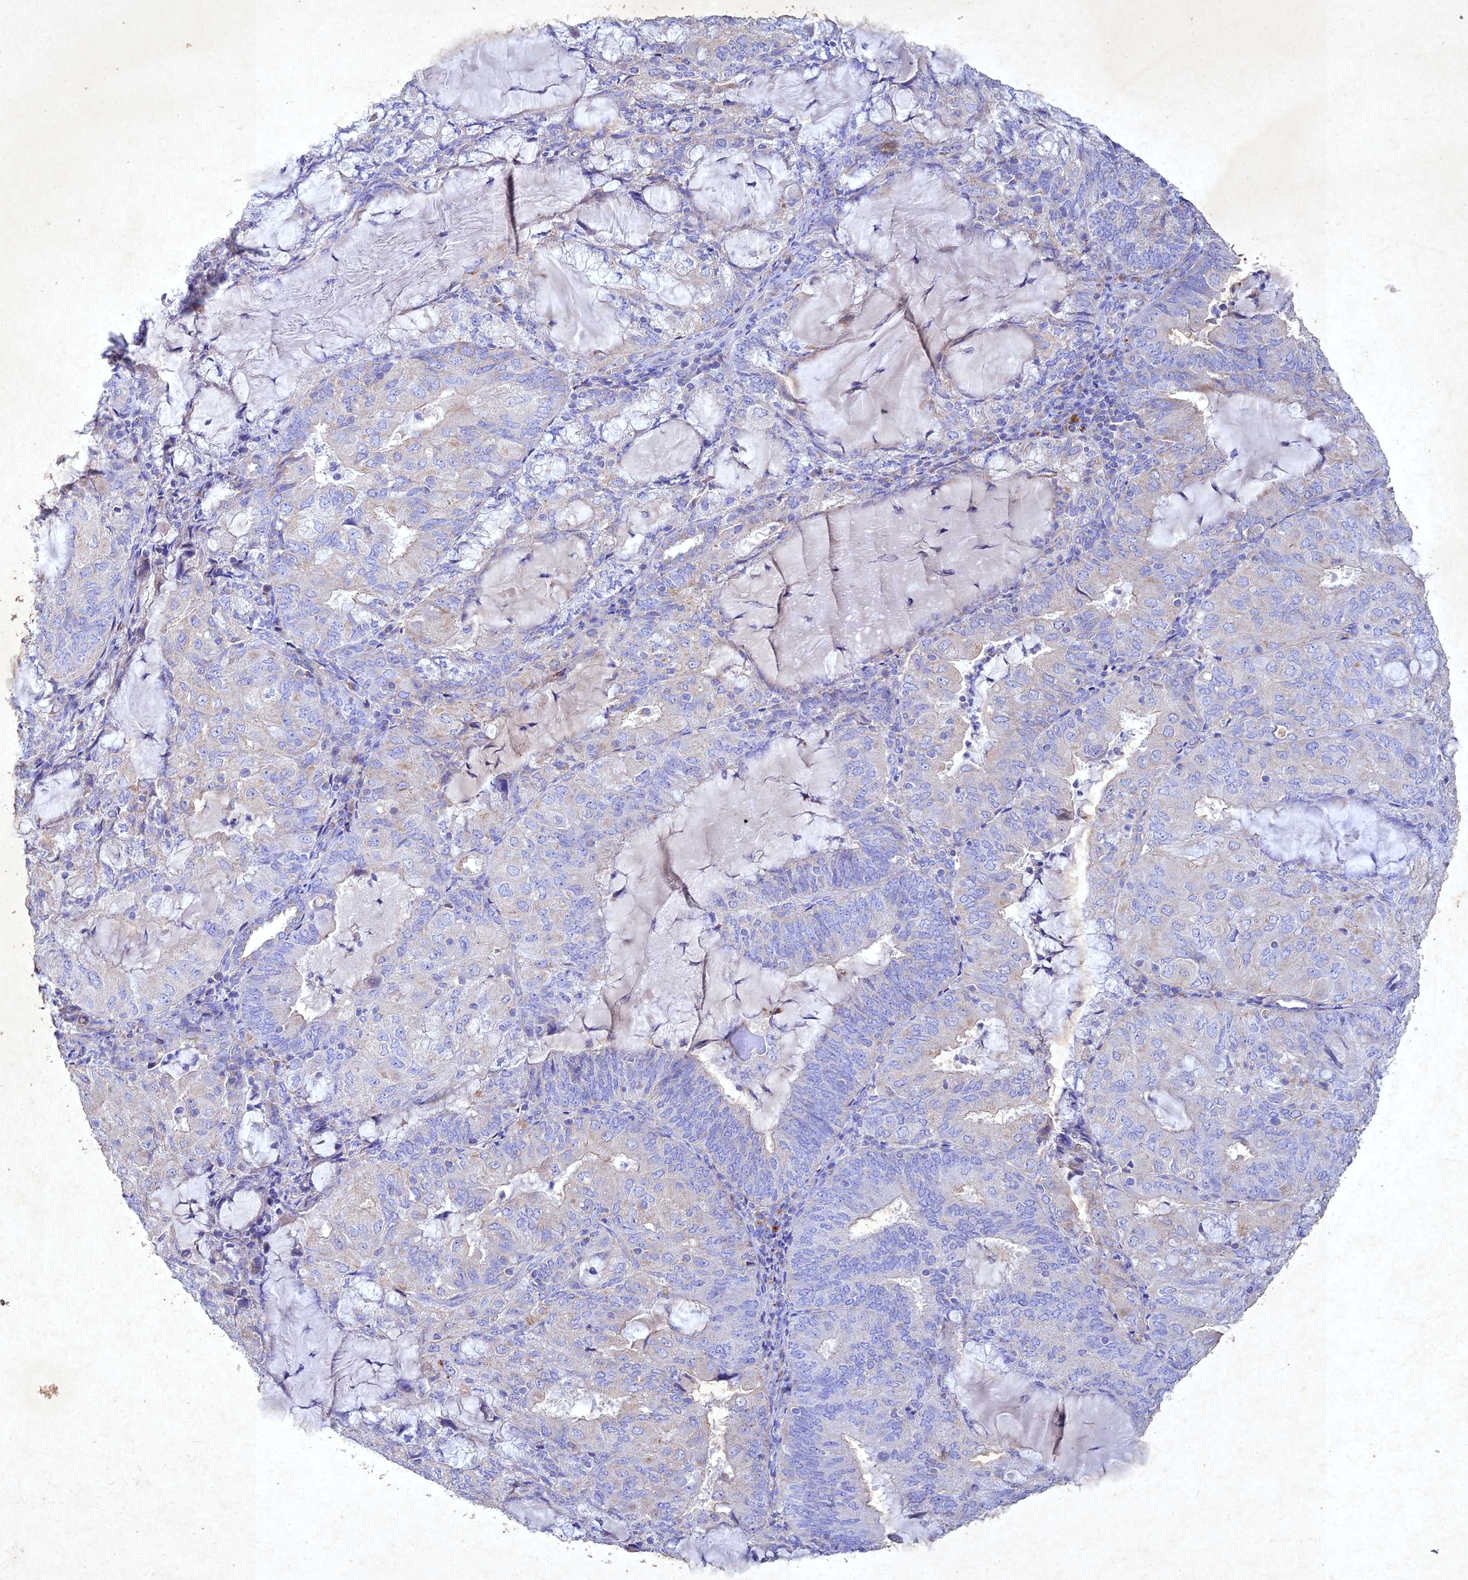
{"staining": {"intensity": "weak", "quantity": "<25%", "location": "cytoplasmic/membranous"}, "tissue": "endometrial cancer", "cell_type": "Tumor cells", "image_type": "cancer", "snomed": [{"axis": "morphology", "description": "Adenocarcinoma, NOS"}, {"axis": "topography", "description": "Endometrium"}], "caption": "Tumor cells show no significant positivity in endometrial cancer (adenocarcinoma).", "gene": "NDUFV1", "patient": {"sex": "female", "age": 81}}